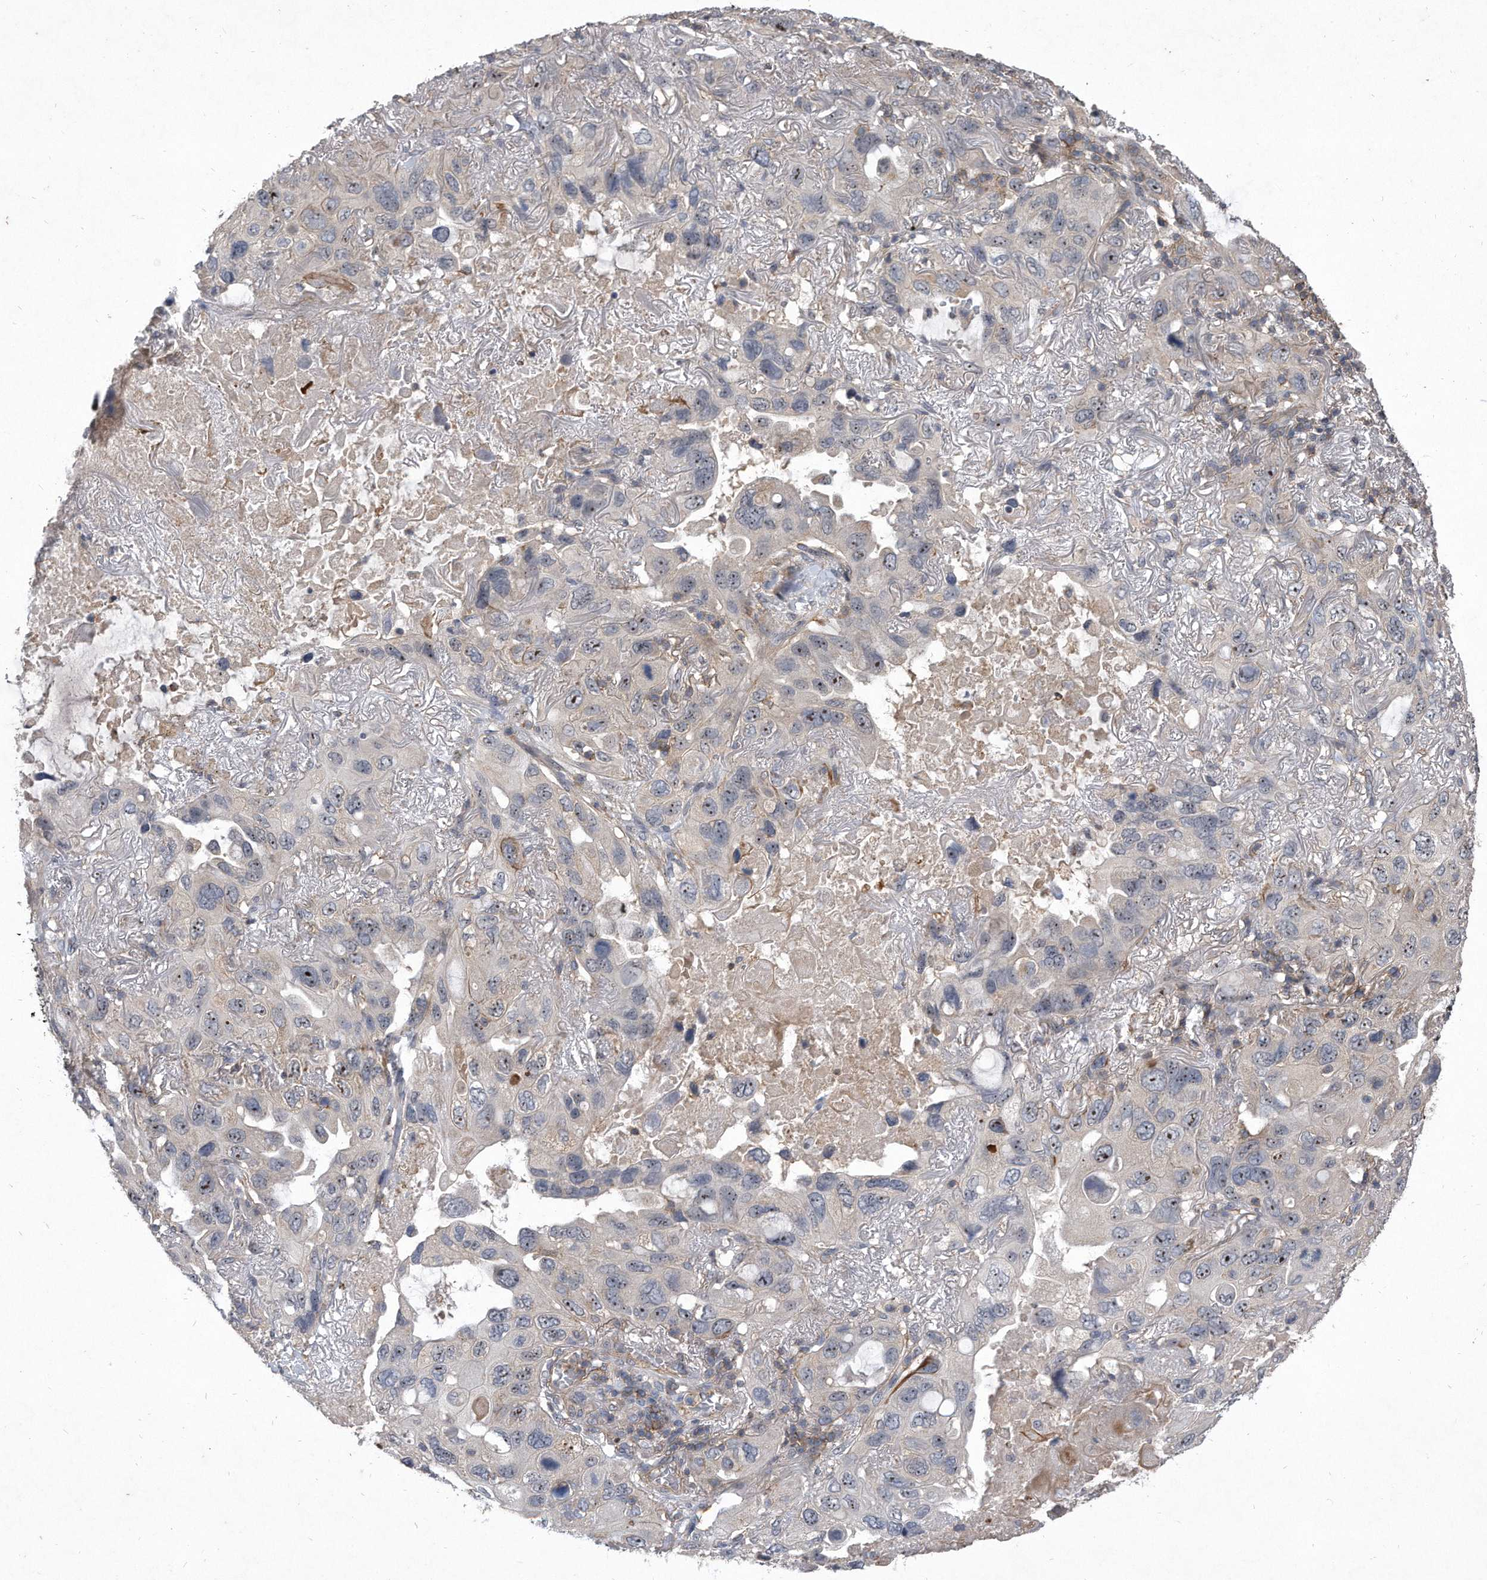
{"staining": {"intensity": "moderate", "quantity": "25%-75%", "location": "nuclear"}, "tissue": "lung cancer", "cell_type": "Tumor cells", "image_type": "cancer", "snomed": [{"axis": "morphology", "description": "Squamous cell carcinoma, NOS"}, {"axis": "topography", "description": "Lung"}], "caption": "Protein staining of lung cancer (squamous cell carcinoma) tissue exhibits moderate nuclear expression in about 25%-75% of tumor cells. Nuclei are stained in blue.", "gene": "PGBD2", "patient": {"sex": "female", "age": 73}}